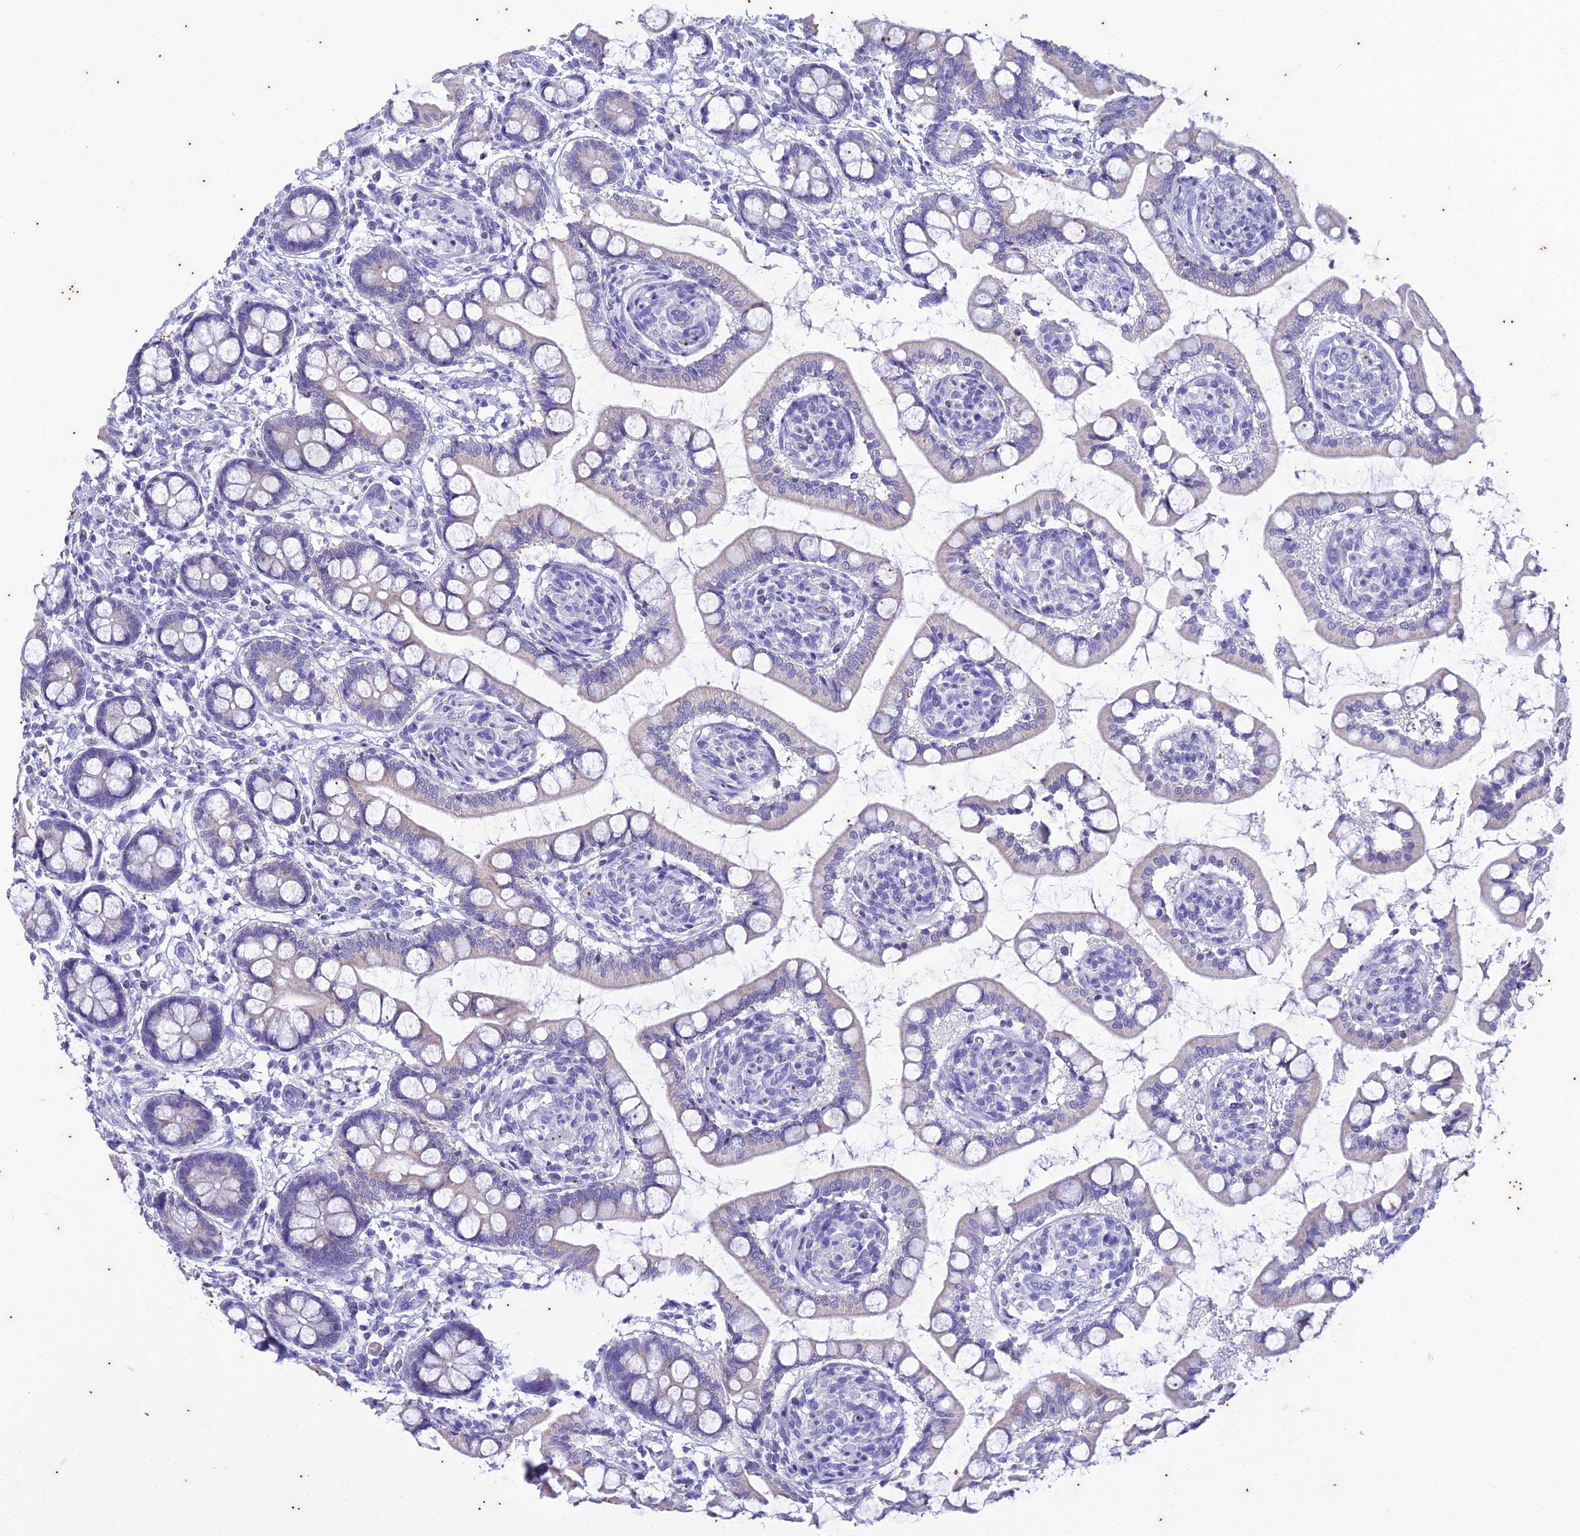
{"staining": {"intensity": "weak", "quantity": "<25%", "location": "cytoplasmic/membranous"}, "tissue": "small intestine", "cell_type": "Glandular cells", "image_type": "normal", "snomed": [{"axis": "morphology", "description": "Normal tissue, NOS"}, {"axis": "topography", "description": "Small intestine"}], "caption": "The micrograph exhibits no significant staining in glandular cells of small intestine. (Immunohistochemistry (ihc), brightfield microscopy, high magnification).", "gene": "TMEM40", "patient": {"sex": "male", "age": 52}}